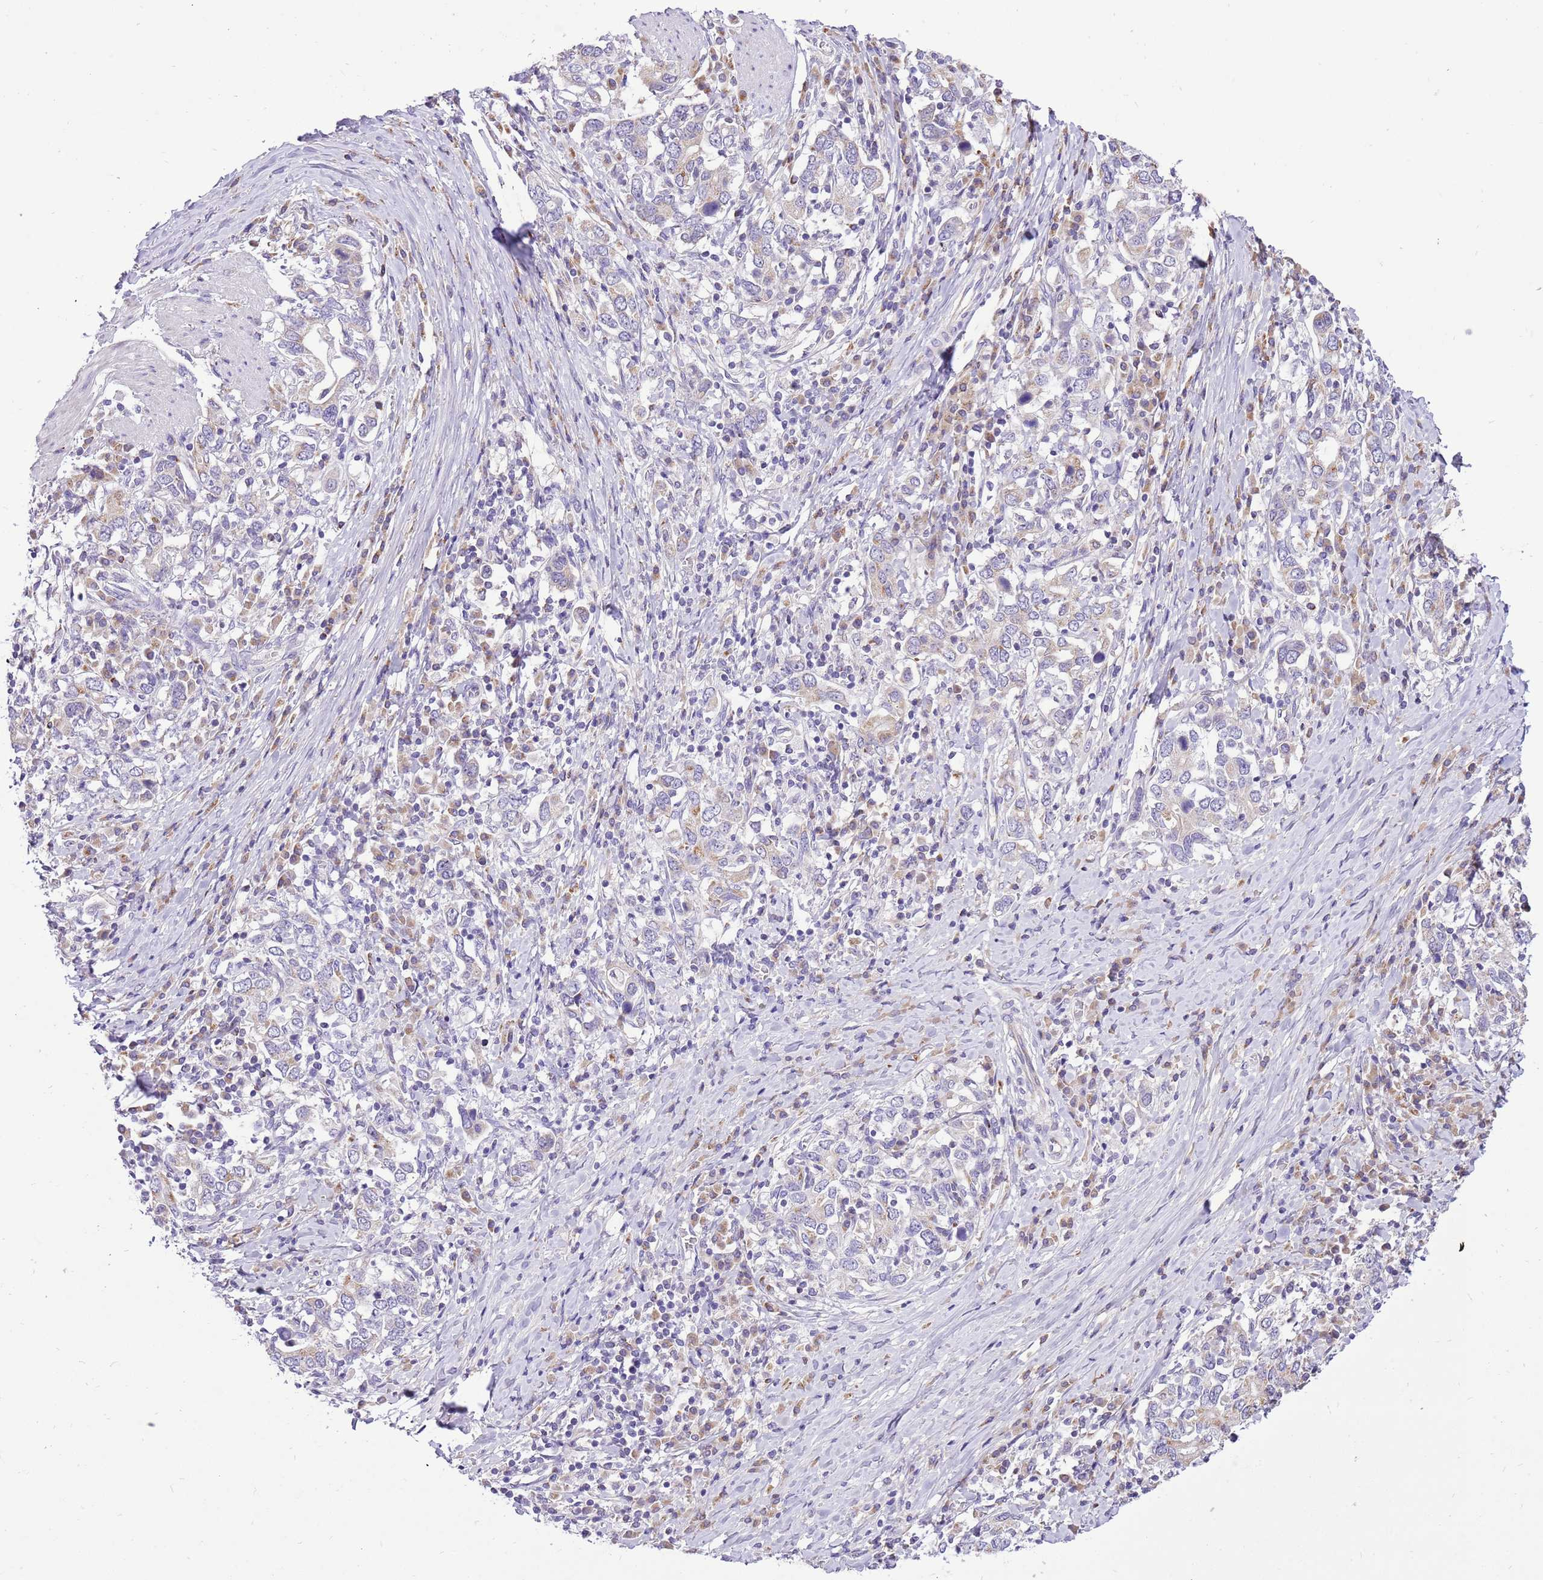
{"staining": {"intensity": "negative", "quantity": "none", "location": "none"}, "tissue": "stomach cancer", "cell_type": "Tumor cells", "image_type": "cancer", "snomed": [{"axis": "morphology", "description": "Adenocarcinoma, NOS"}, {"axis": "topography", "description": "Stomach, upper"}, {"axis": "topography", "description": "Stomach"}], "caption": "An image of stomach adenocarcinoma stained for a protein shows no brown staining in tumor cells.", "gene": "COX17", "patient": {"sex": "male", "age": 62}}